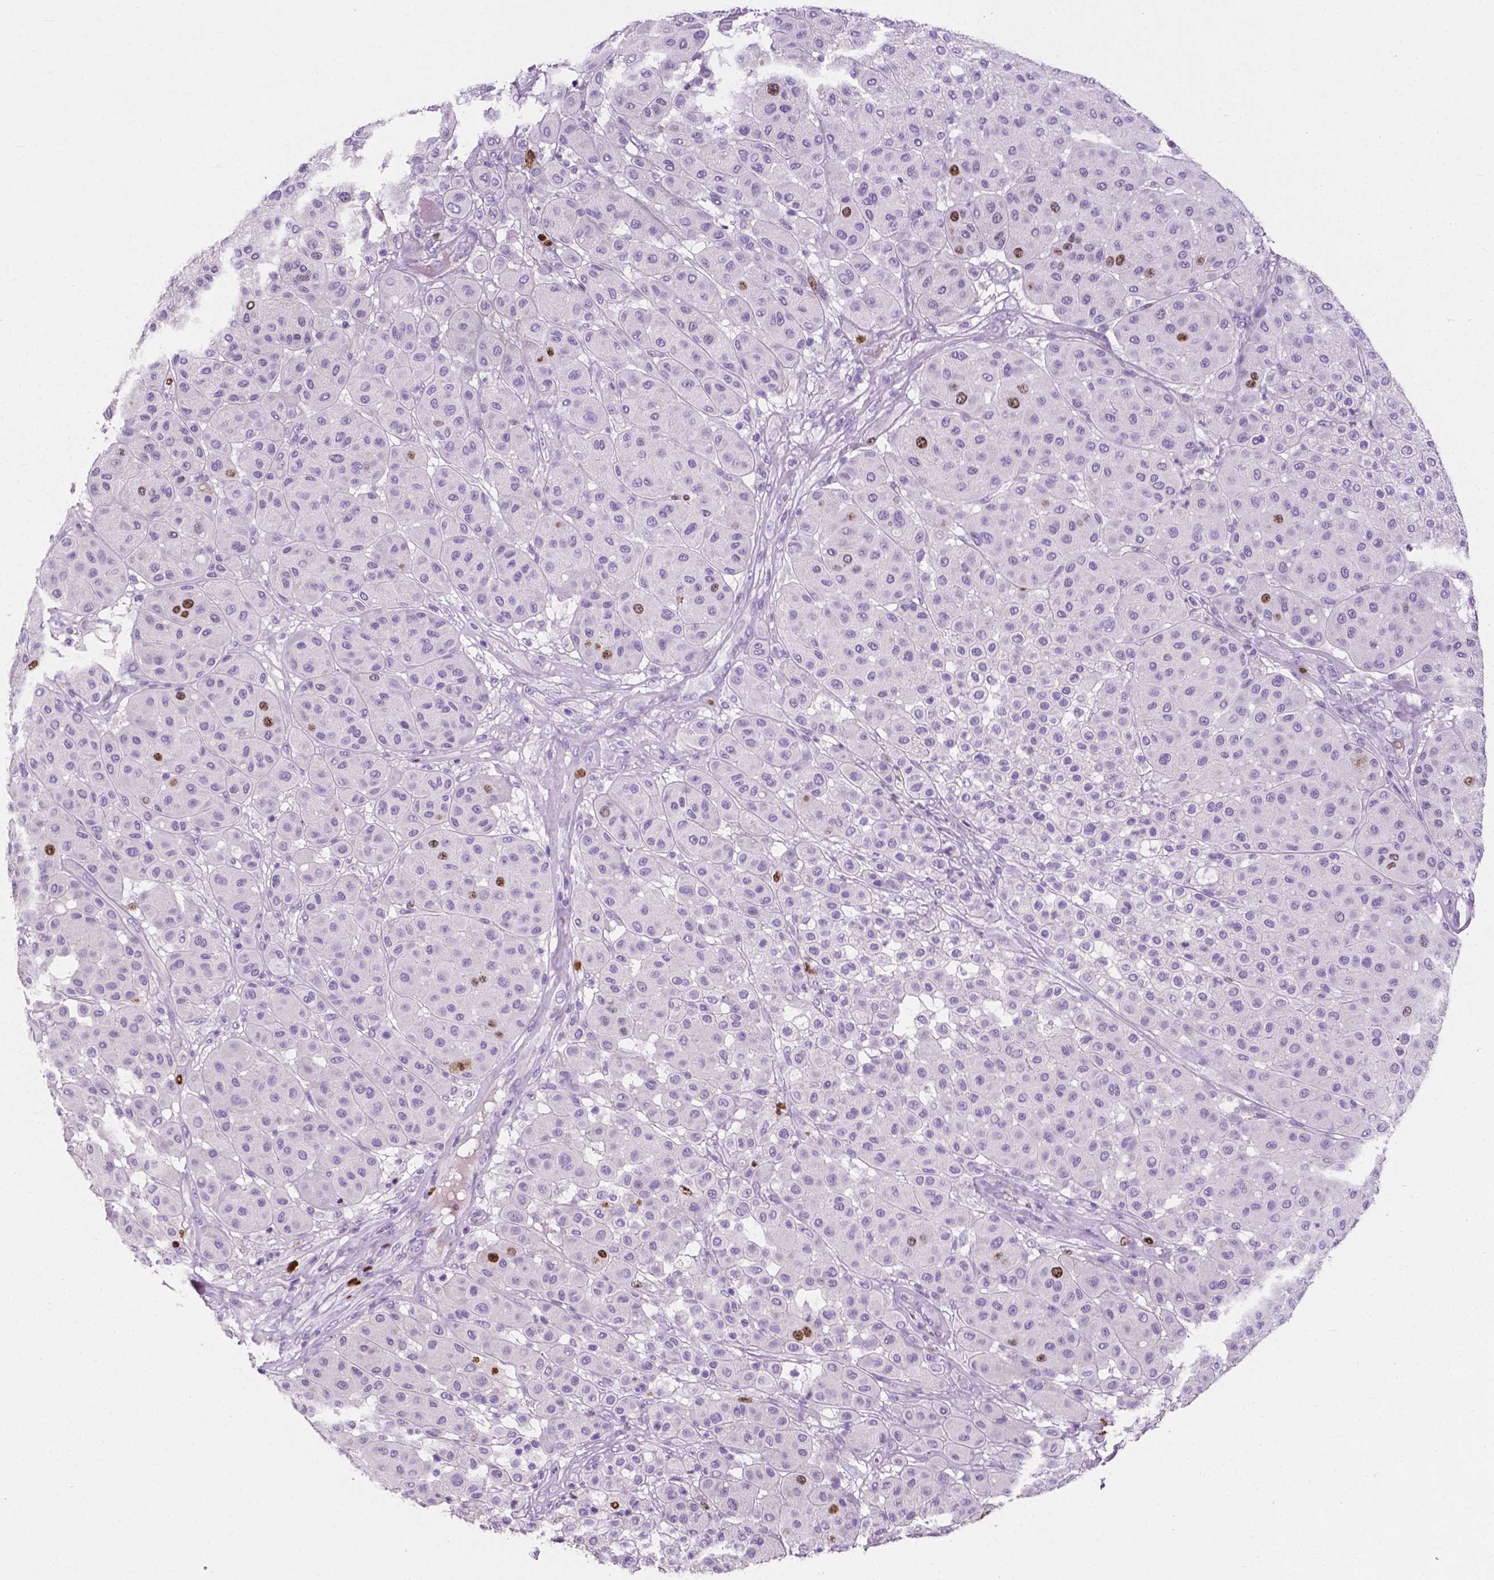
{"staining": {"intensity": "strong", "quantity": "<25%", "location": "nuclear"}, "tissue": "melanoma", "cell_type": "Tumor cells", "image_type": "cancer", "snomed": [{"axis": "morphology", "description": "Malignant melanoma, Metastatic site"}, {"axis": "topography", "description": "Smooth muscle"}], "caption": "Immunohistochemistry of malignant melanoma (metastatic site) shows medium levels of strong nuclear expression in approximately <25% of tumor cells.", "gene": "SIAH2", "patient": {"sex": "male", "age": 41}}